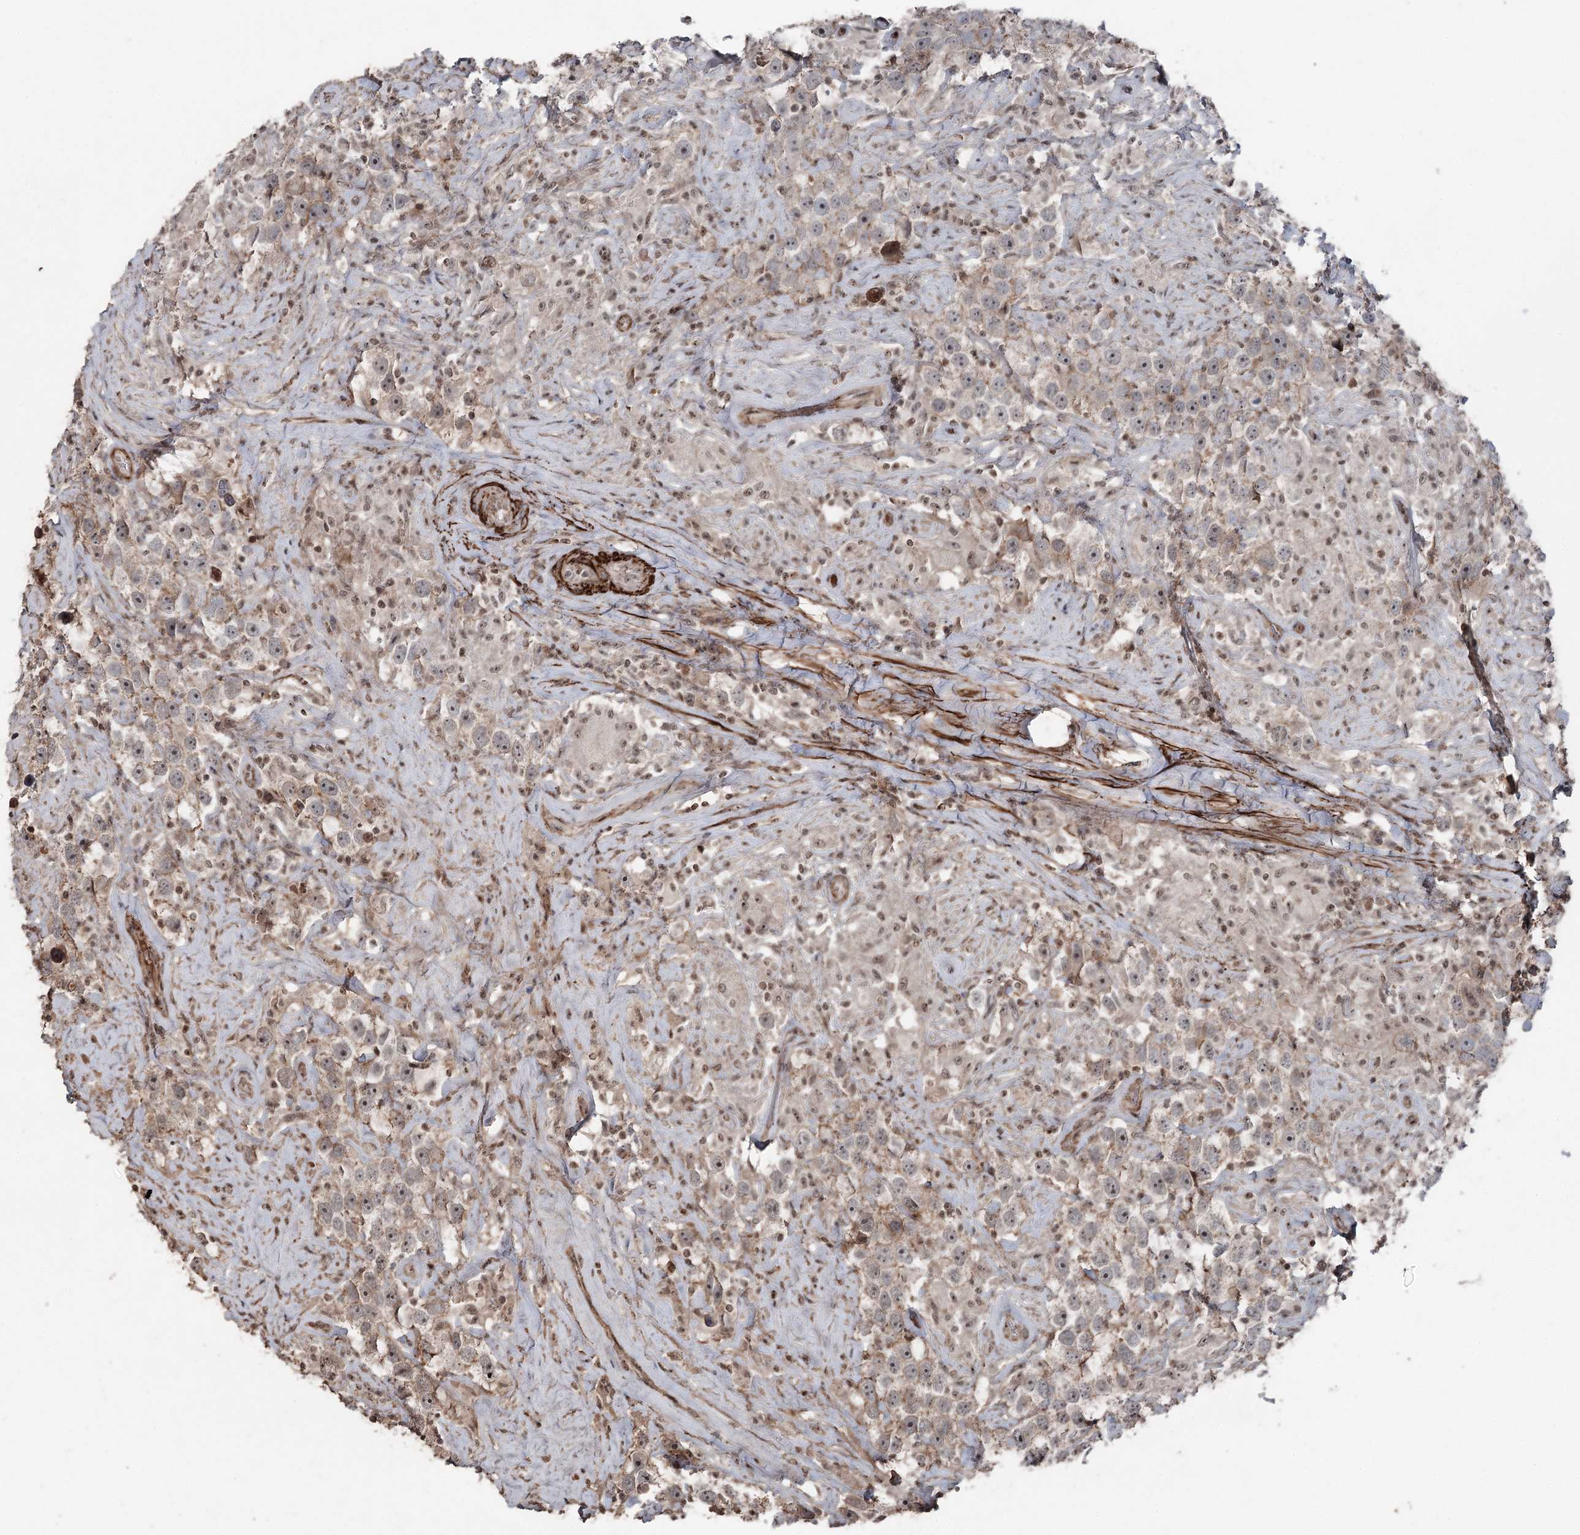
{"staining": {"intensity": "weak", "quantity": ">75%", "location": "cytoplasmic/membranous,nuclear"}, "tissue": "testis cancer", "cell_type": "Tumor cells", "image_type": "cancer", "snomed": [{"axis": "morphology", "description": "Seminoma, NOS"}, {"axis": "topography", "description": "Testis"}], "caption": "A brown stain shows weak cytoplasmic/membranous and nuclear positivity of a protein in human testis cancer tumor cells.", "gene": "CCDC82", "patient": {"sex": "male", "age": 49}}